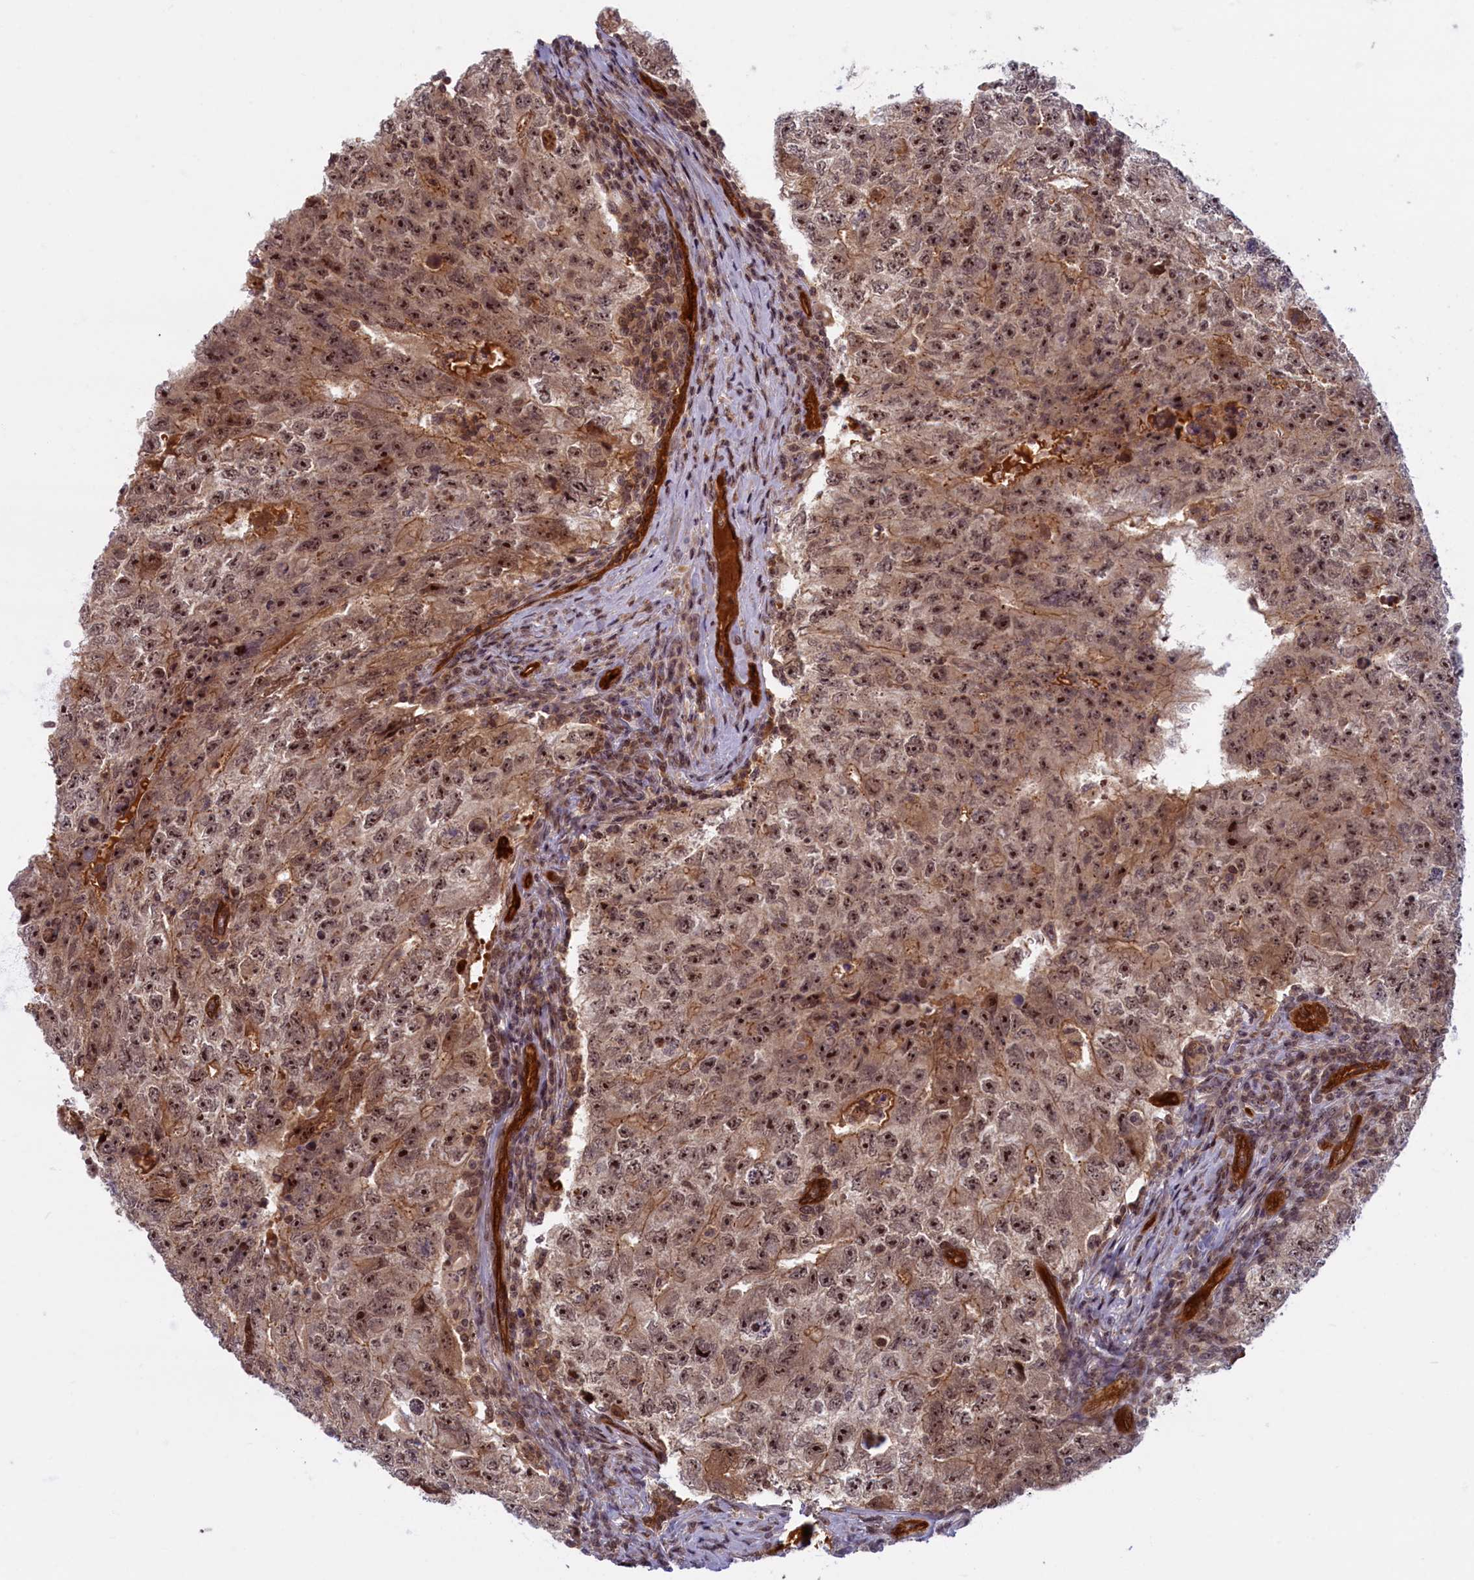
{"staining": {"intensity": "strong", "quantity": ">75%", "location": "cytoplasmic/membranous,nuclear"}, "tissue": "testis cancer", "cell_type": "Tumor cells", "image_type": "cancer", "snomed": [{"axis": "morphology", "description": "Carcinoma, Embryonal, NOS"}, {"axis": "topography", "description": "Testis"}], "caption": "Protein staining of testis cancer (embryonal carcinoma) tissue reveals strong cytoplasmic/membranous and nuclear positivity in about >75% of tumor cells.", "gene": "SNRK", "patient": {"sex": "male", "age": 17}}